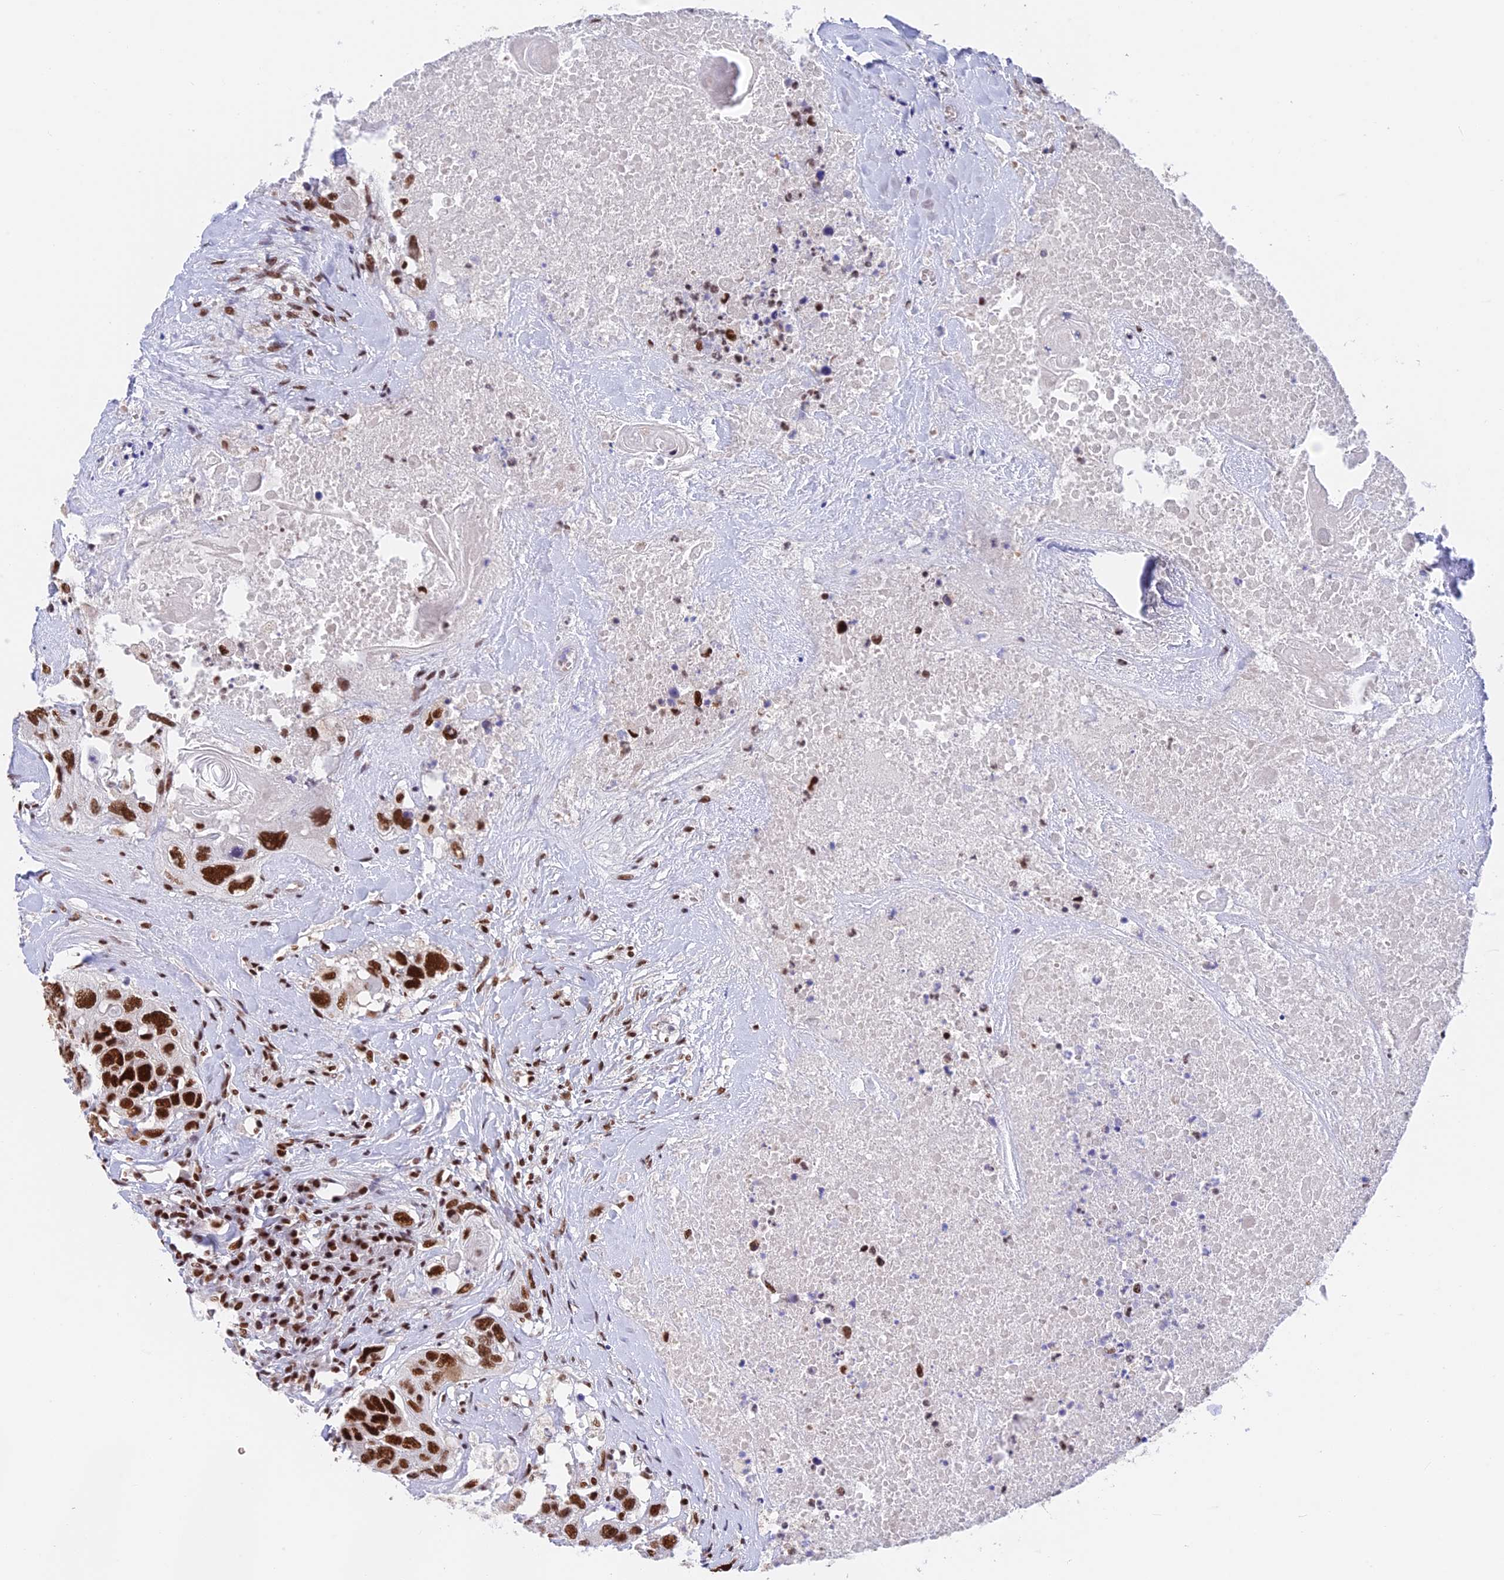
{"staining": {"intensity": "strong", "quantity": ">75%", "location": "nuclear"}, "tissue": "head and neck cancer", "cell_type": "Tumor cells", "image_type": "cancer", "snomed": [{"axis": "morphology", "description": "Squamous cell carcinoma, NOS"}, {"axis": "topography", "description": "Head-Neck"}], "caption": "Immunohistochemical staining of human squamous cell carcinoma (head and neck) reveals high levels of strong nuclear positivity in about >75% of tumor cells. The protein is shown in brown color, while the nuclei are stained blue.", "gene": "EEF1AKMT3", "patient": {"sex": "male", "age": 66}}